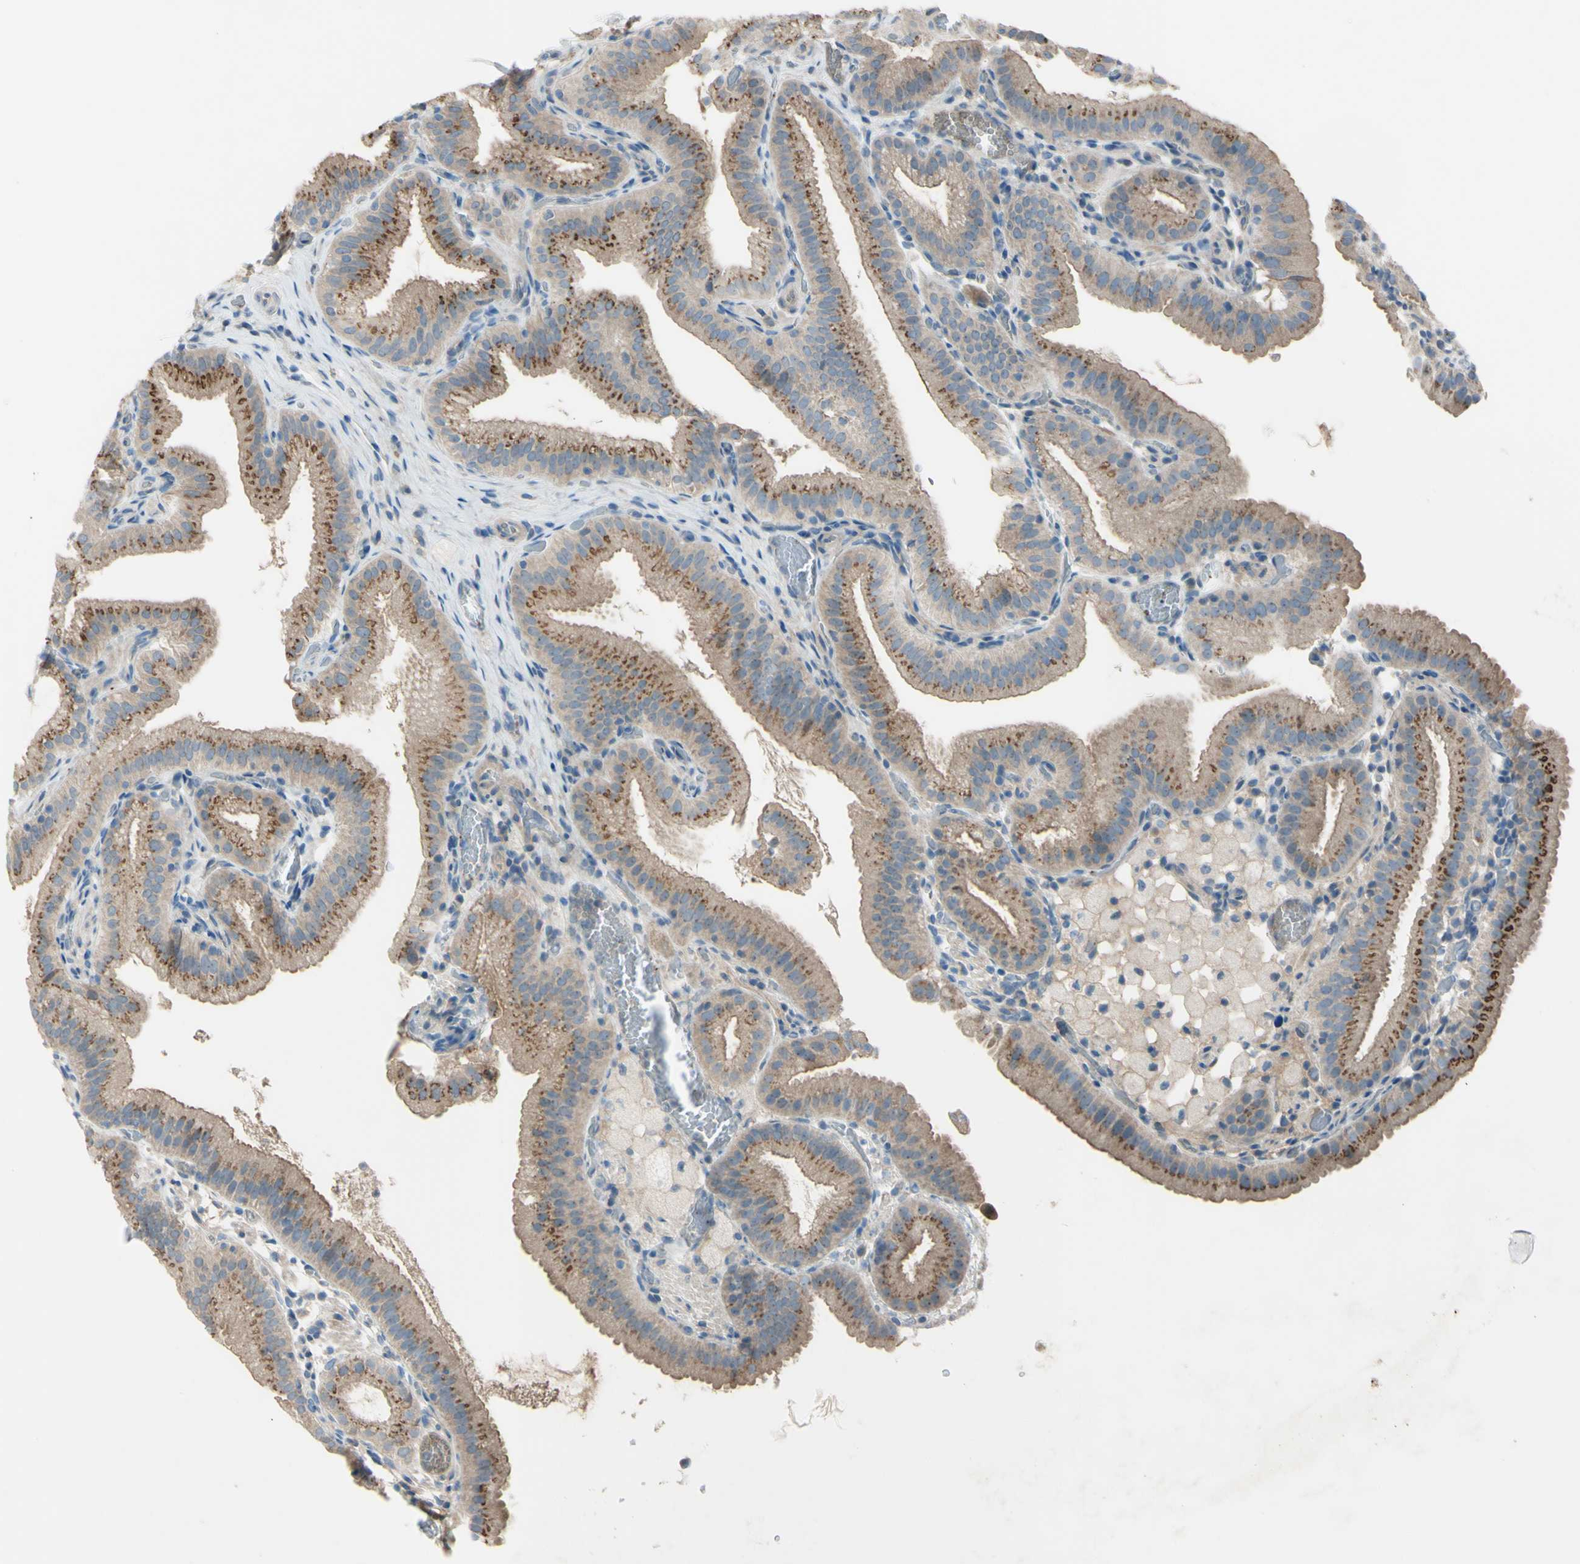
{"staining": {"intensity": "moderate", "quantity": ">75%", "location": "cytoplasmic/membranous"}, "tissue": "gallbladder", "cell_type": "Glandular cells", "image_type": "normal", "snomed": [{"axis": "morphology", "description": "Normal tissue, NOS"}, {"axis": "topography", "description": "Gallbladder"}], "caption": "Protein staining of normal gallbladder exhibits moderate cytoplasmic/membranous expression in approximately >75% of glandular cells.", "gene": "ATRN", "patient": {"sex": "male", "age": 54}}